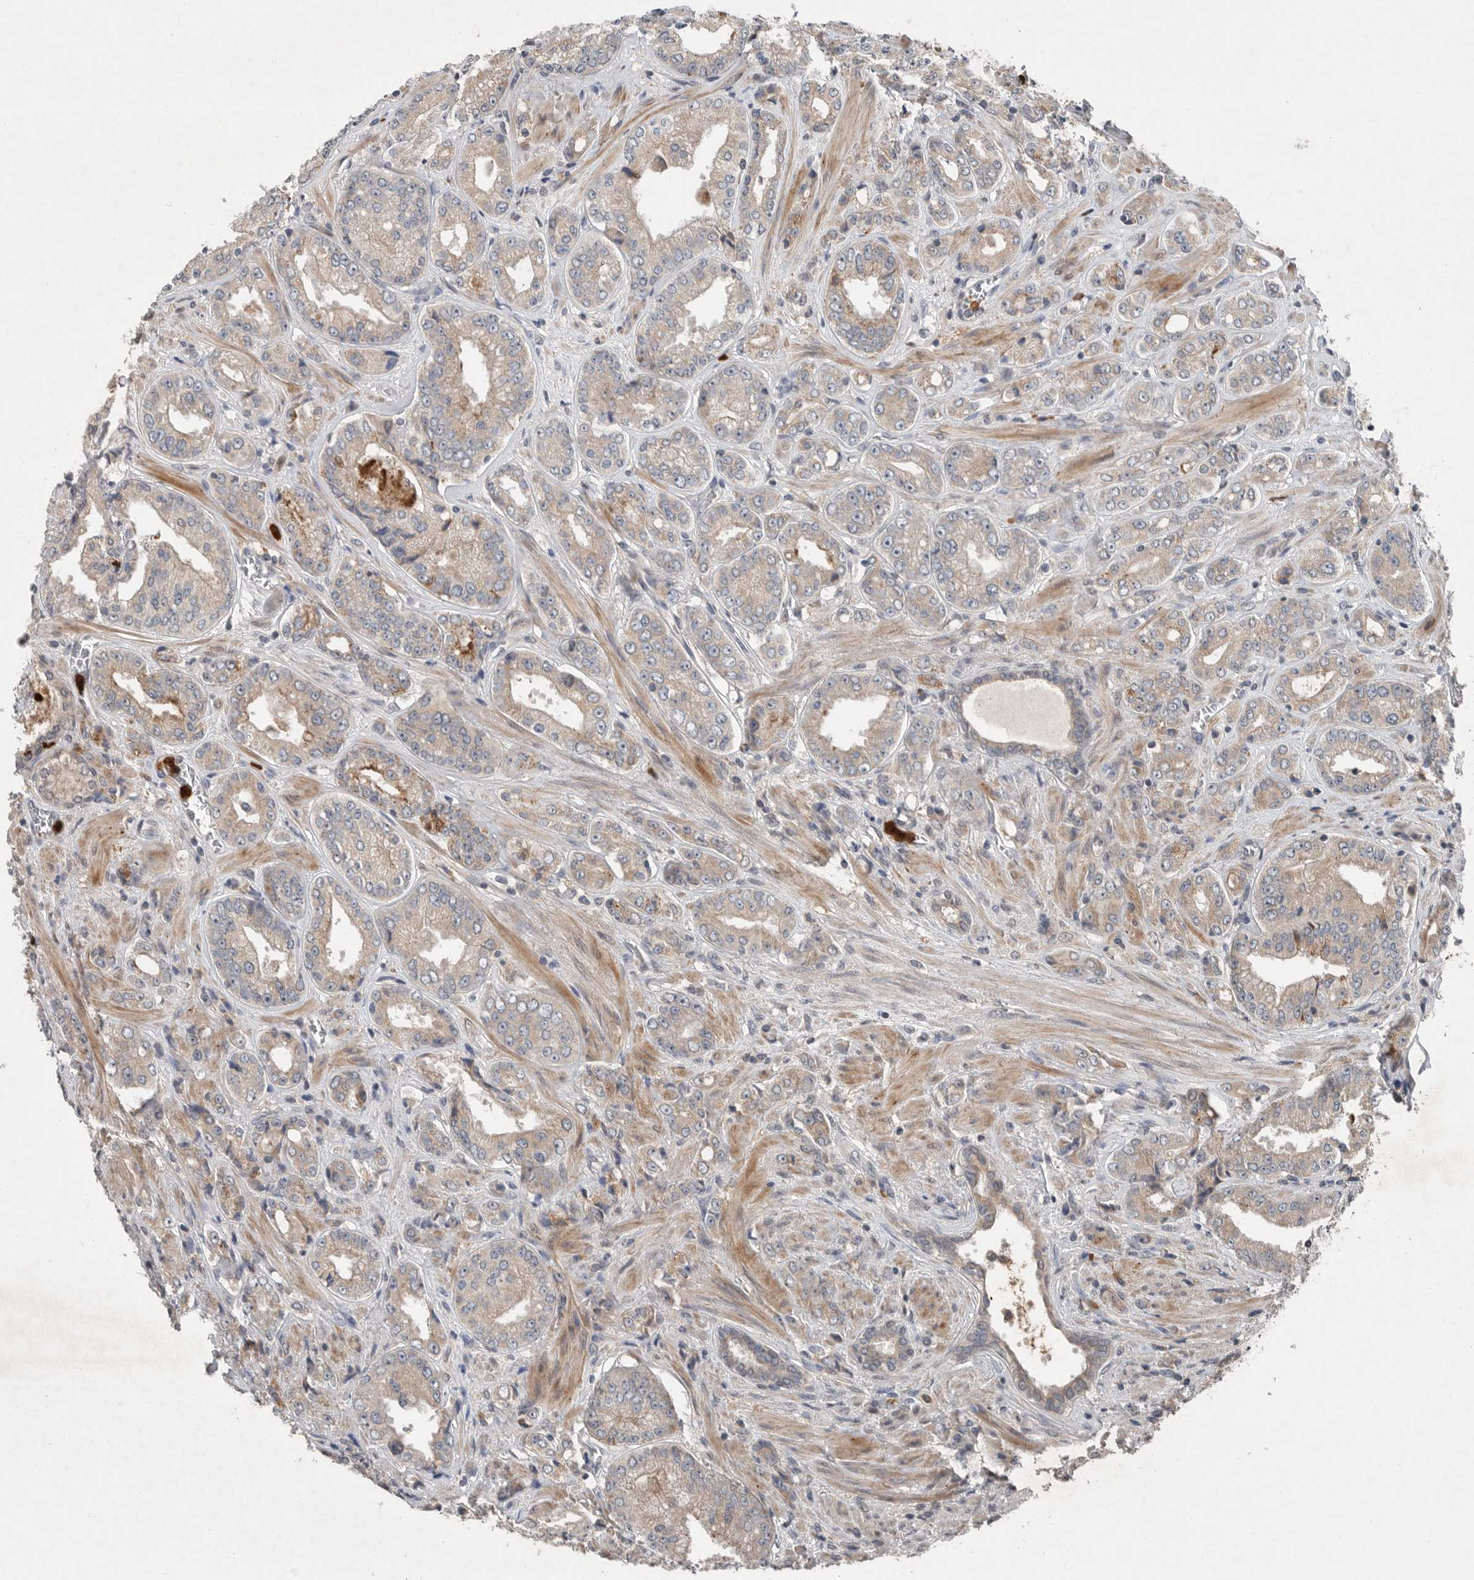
{"staining": {"intensity": "weak", "quantity": ">75%", "location": "cytoplasmic/membranous"}, "tissue": "prostate cancer", "cell_type": "Tumor cells", "image_type": "cancer", "snomed": [{"axis": "morphology", "description": "Adenocarcinoma, High grade"}, {"axis": "topography", "description": "Prostate"}], "caption": "Weak cytoplasmic/membranous expression for a protein is seen in approximately >75% of tumor cells of prostate cancer using IHC.", "gene": "SCP2", "patient": {"sex": "male", "age": 61}}